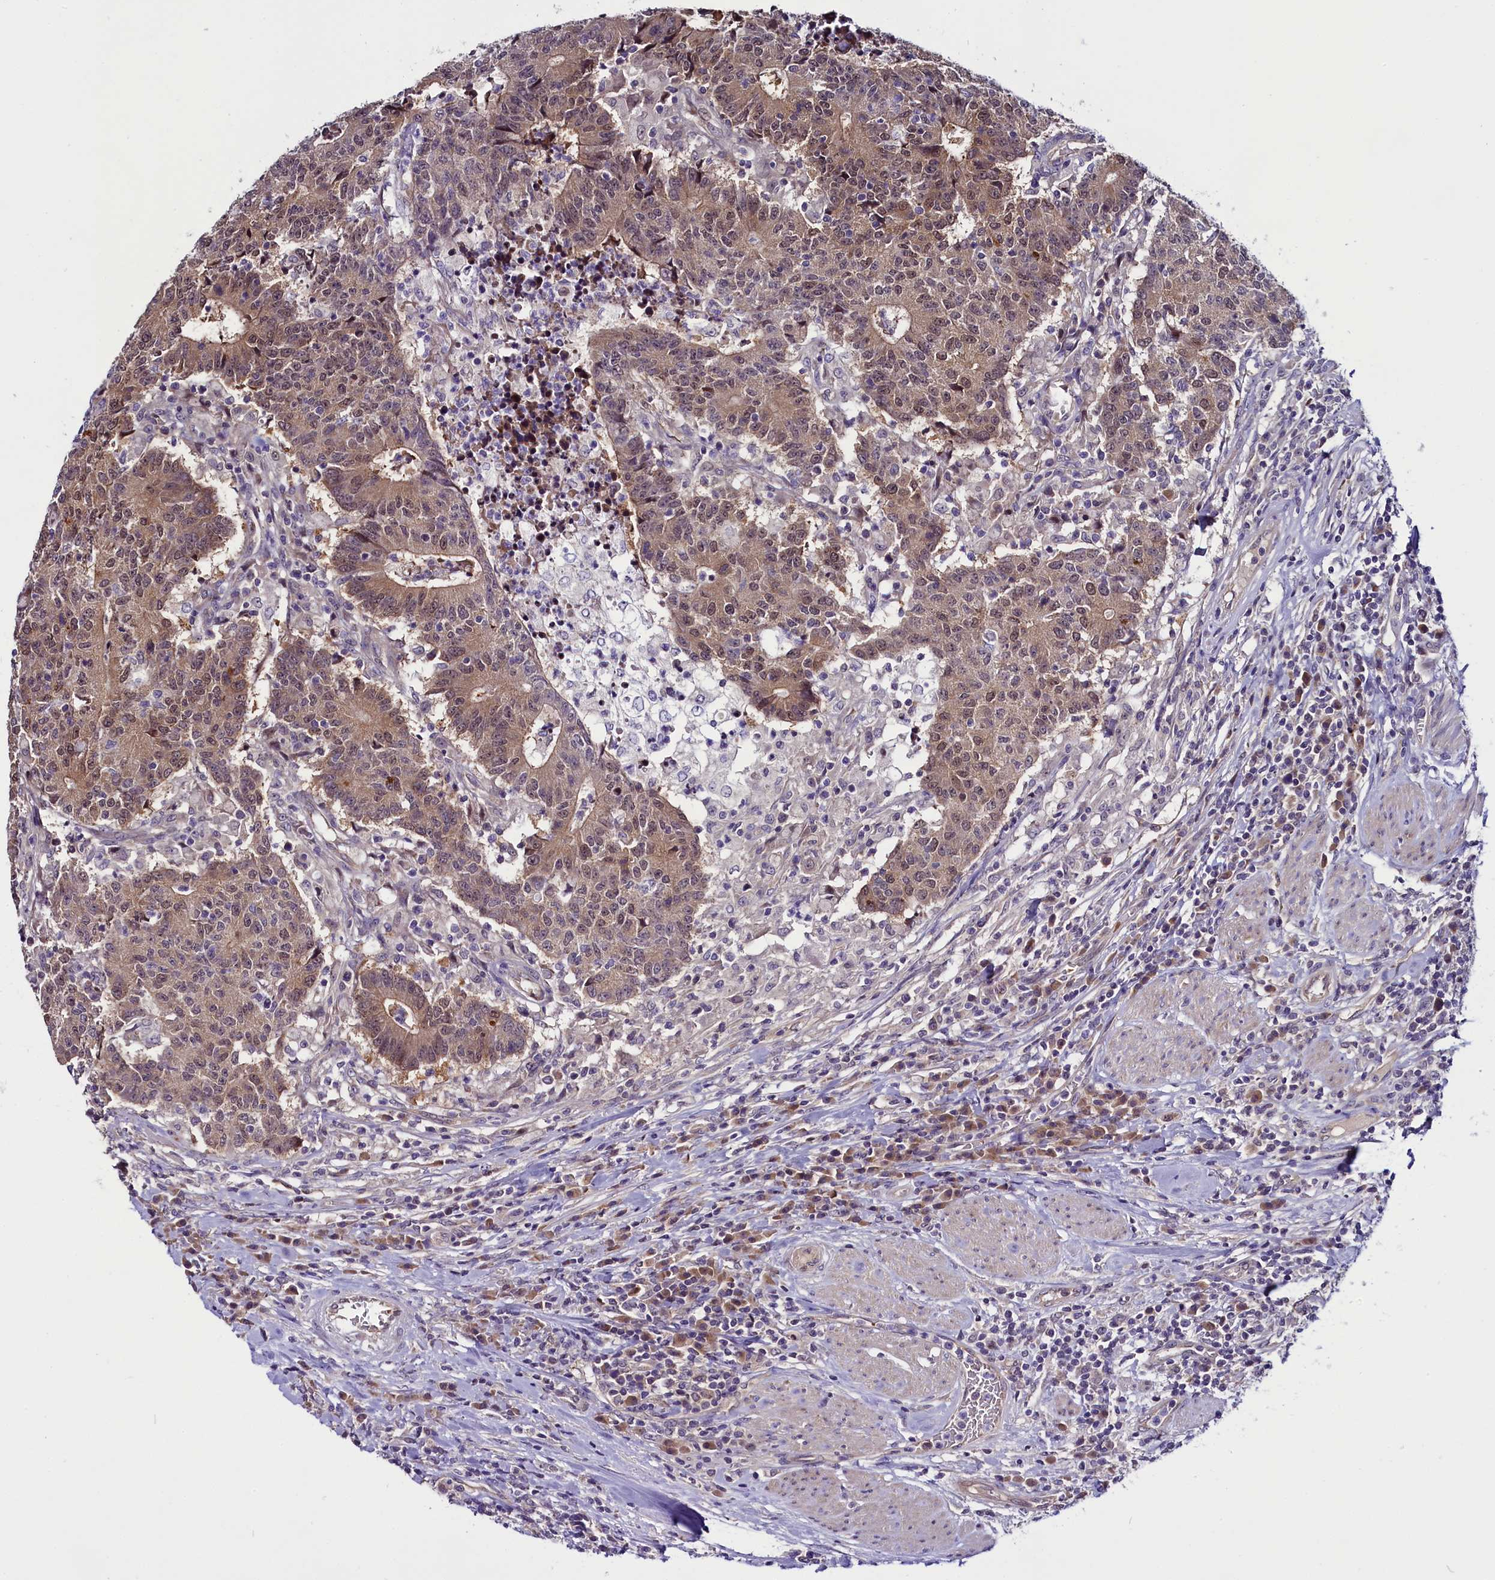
{"staining": {"intensity": "moderate", "quantity": ">75%", "location": "cytoplasmic/membranous,nuclear"}, "tissue": "colorectal cancer", "cell_type": "Tumor cells", "image_type": "cancer", "snomed": [{"axis": "morphology", "description": "Adenocarcinoma, NOS"}, {"axis": "topography", "description": "Colon"}], "caption": "A photomicrograph showing moderate cytoplasmic/membranous and nuclear expression in approximately >75% of tumor cells in adenocarcinoma (colorectal), as visualized by brown immunohistochemical staining.", "gene": "C9orf40", "patient": {"sex": "female", "age": 75}}